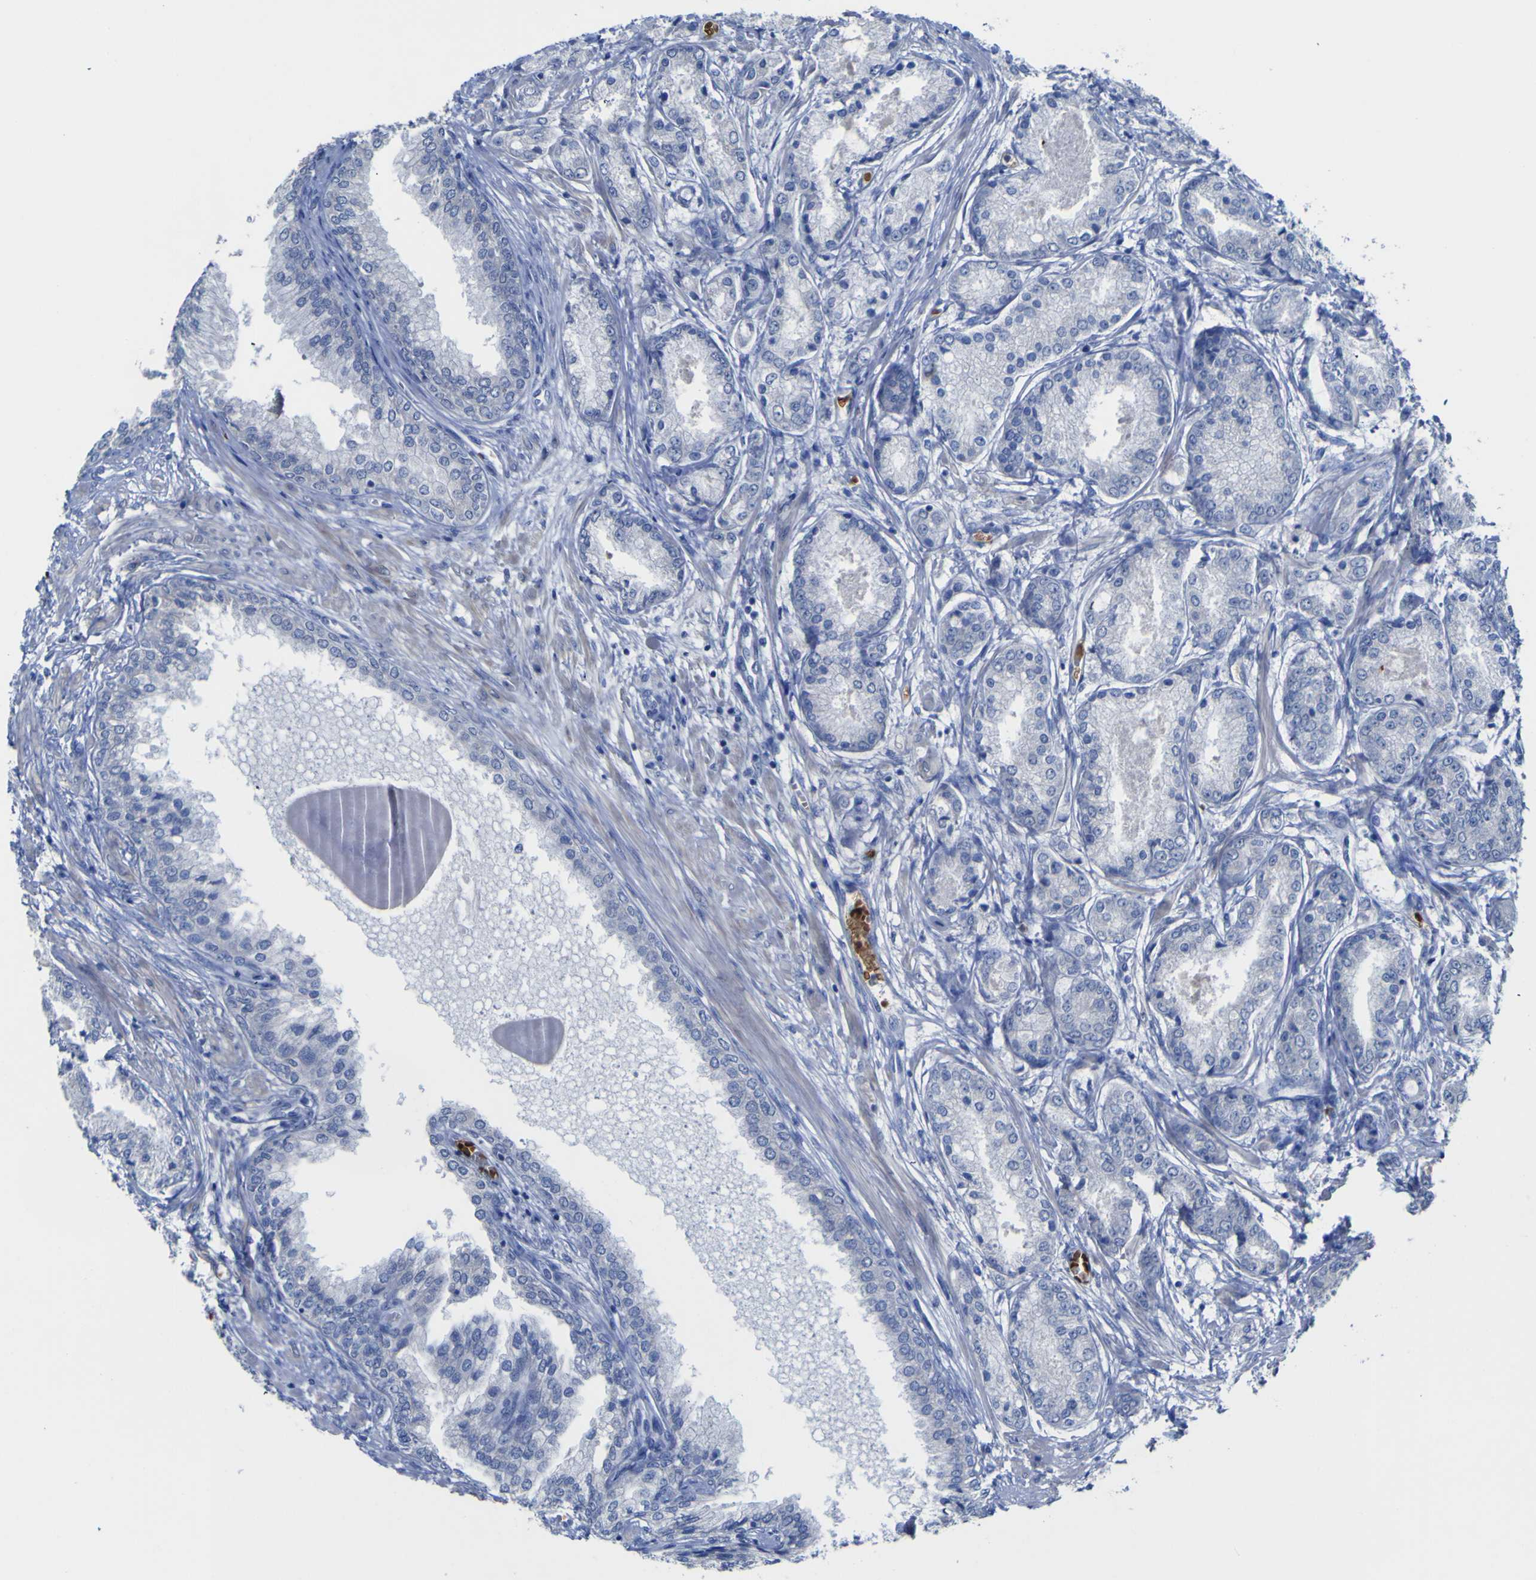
{"staining": {"intensity": "negative", "quantity": "none", "location": "none"}, "tissue": "prostate cancer", "cell_type": "Tumor cells", "image_type": "cancer", "snomed": [{"axis": "morphology", "description": "Adenocarcinoma, High grade"}, {"axis": "topography", "description": "Prostate"}], "caption": "Immunohistochemistry photomicrograph of human prostate cancer (adenocarcinoma (high-grade)) stained for a protein (brown), which shows no expression in tumor cells.", "gene": "GCM1", "patient": {"sex": "male", "age": 59}}